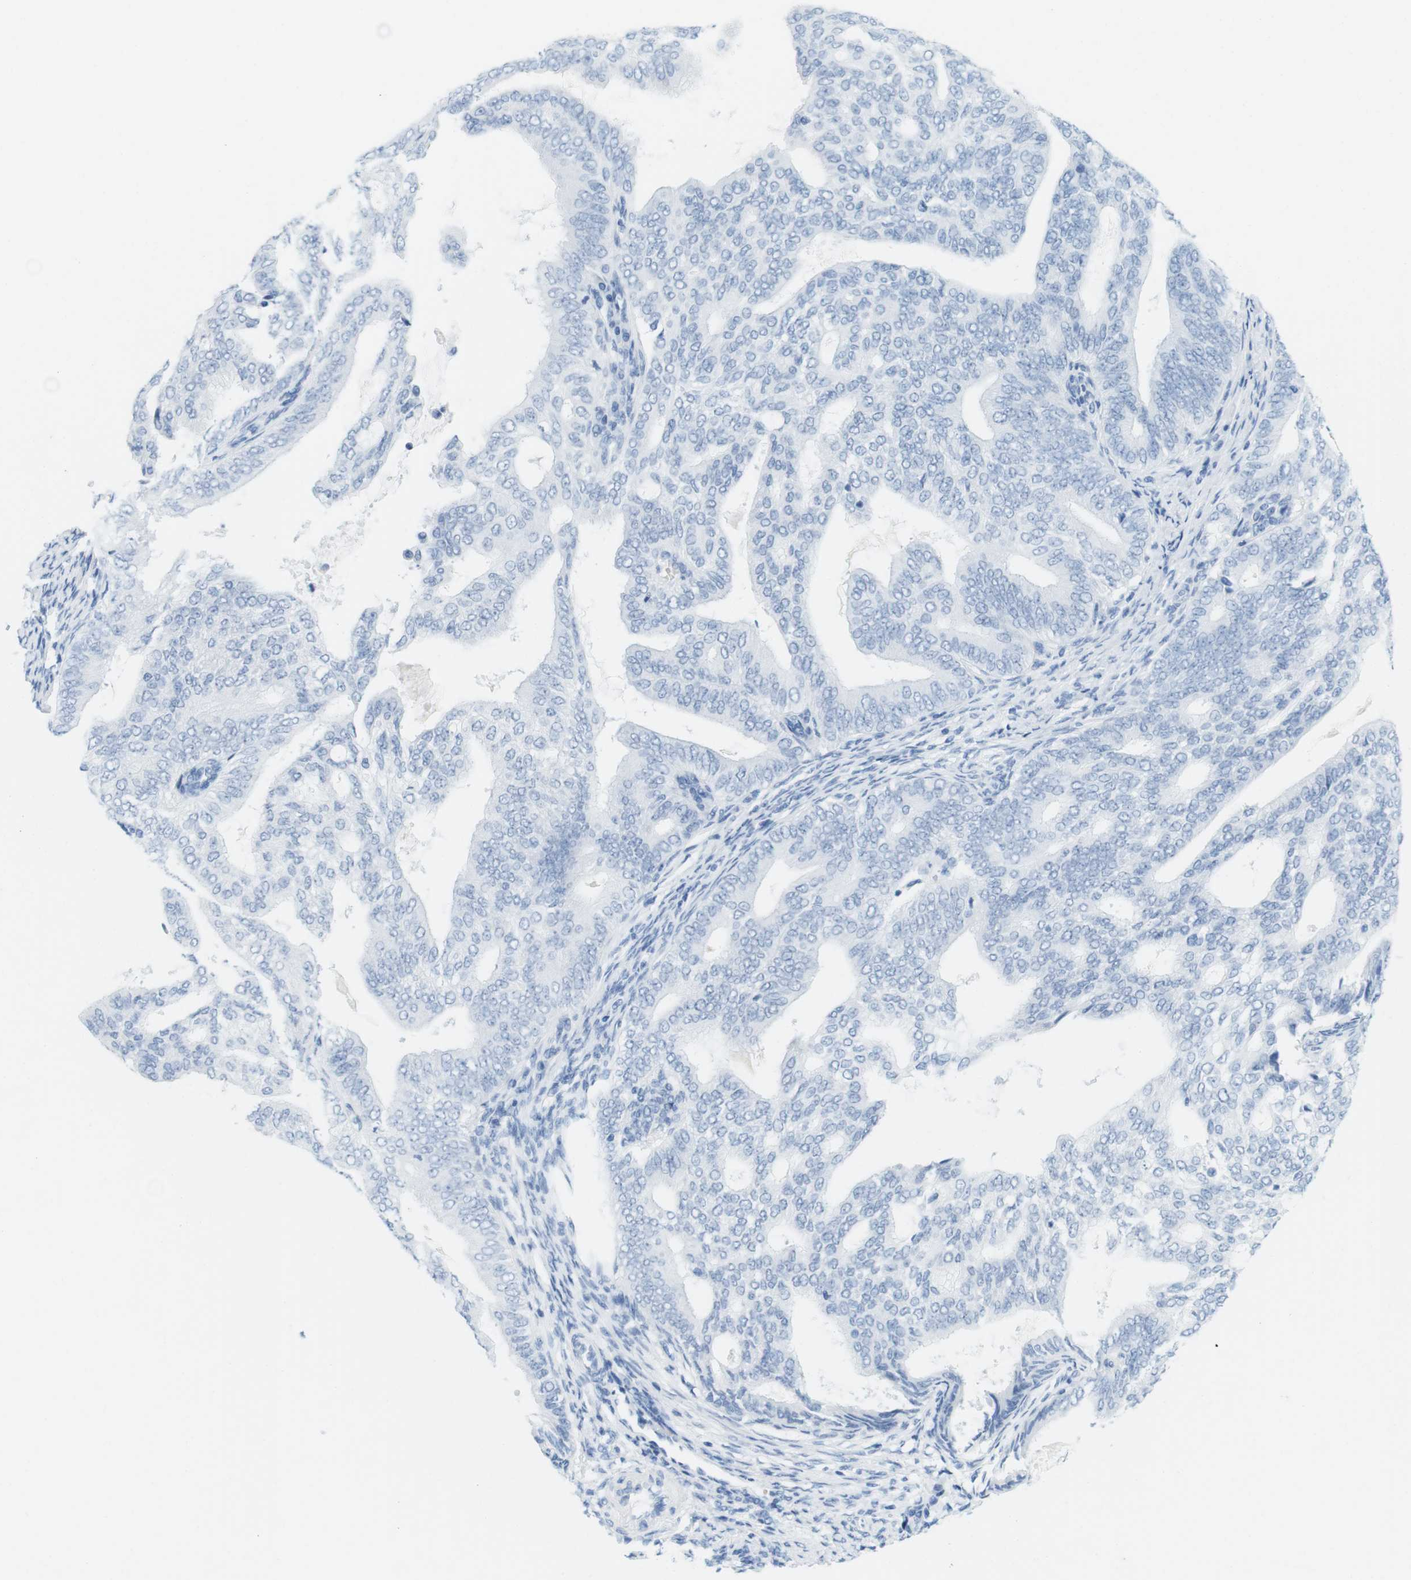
{"staining": {"intensity": "negative", "quantity": "none", "location": "none"}, "tissue": "endometrial cancer", "cell_type": "Tumor cells", "image_type": "cancer", "snomed": [{"axis": "morphology", "description": "Adenocarcinoma, NOS"}, {"axis": "topography", "description": "Endometrium"}], "caption": "The micrograph reveals no significant expression in tumor cells of endometrial adenocarcinoma.", "gene": "TNNT2", "patient": {"sex": "female", "age": 58}}